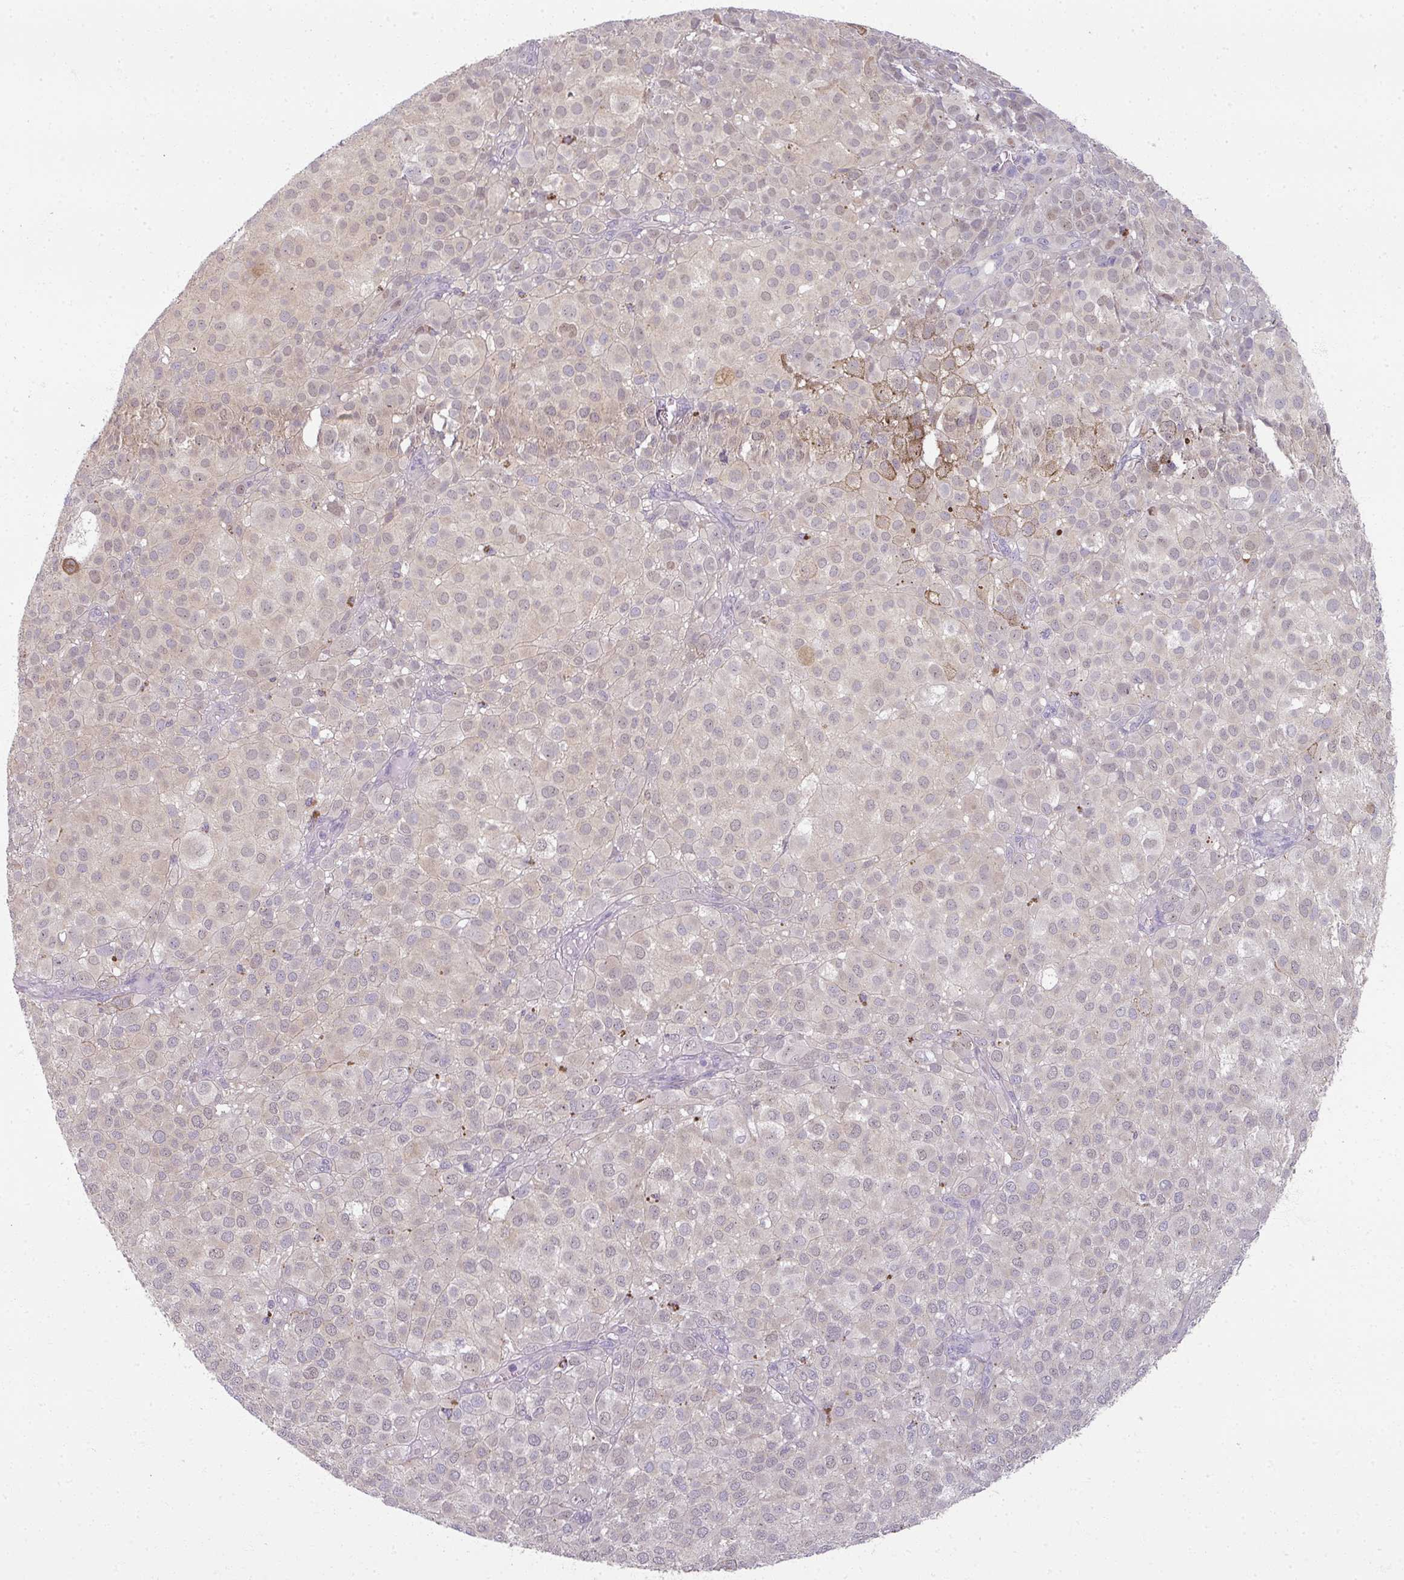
{"staining": {"intensity": "weak", "quantity": "<25%", "location": "cytoplasmic/membranous,nuclear"}, "tissue": "melanoma", "cell_type": "Tumor cells", "image_type": "cancer", "snomed": [{"axis": "morphology", "description": "Malignant melanoma, NOS"}, {"axis": "topography", "description": "Skin"}], "caption": "Malignant melanoma was stained to show a protein in brown. There is no significant positivity in tumor cells.", "gene": "MYMK", "patient": {"sex": "male", "age": 64}}